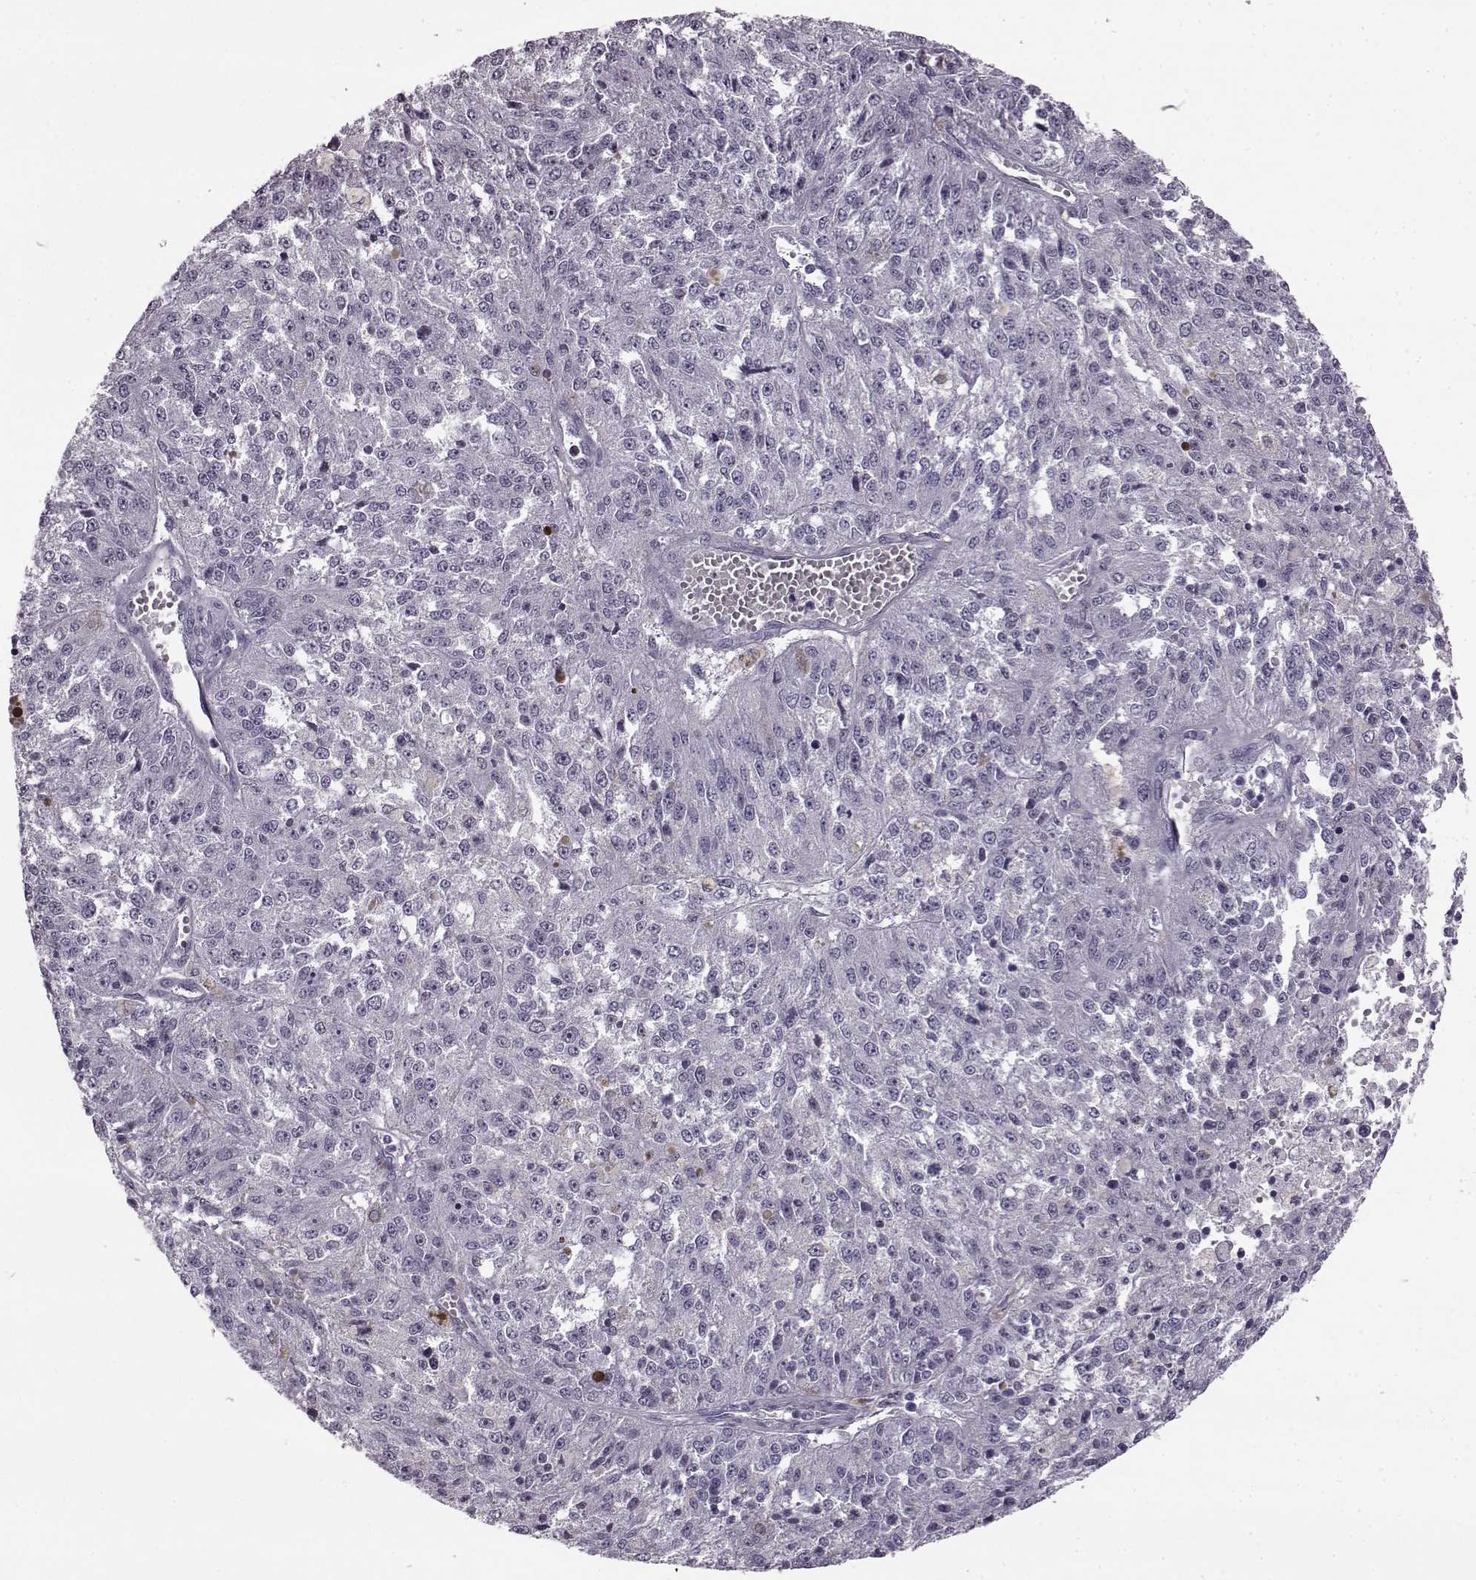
{"staining": {"intensity": "negative", "quantity": "none", "location": "none"}, "tissue": "melanoma", "cell_type": "Tumor cells", "image_type": "cancer", "snomed": [{"axis": "morphology", "description": "Malignant melanoma, Metastatic site"}, {"axis": "topography", "description": "Lymph node"}], "caption": "Protein analysis of melanoma shows no significant staining in tumor cells.", "gene": "SLC28A2", "patient": {"sex": "female", "age": 64}}